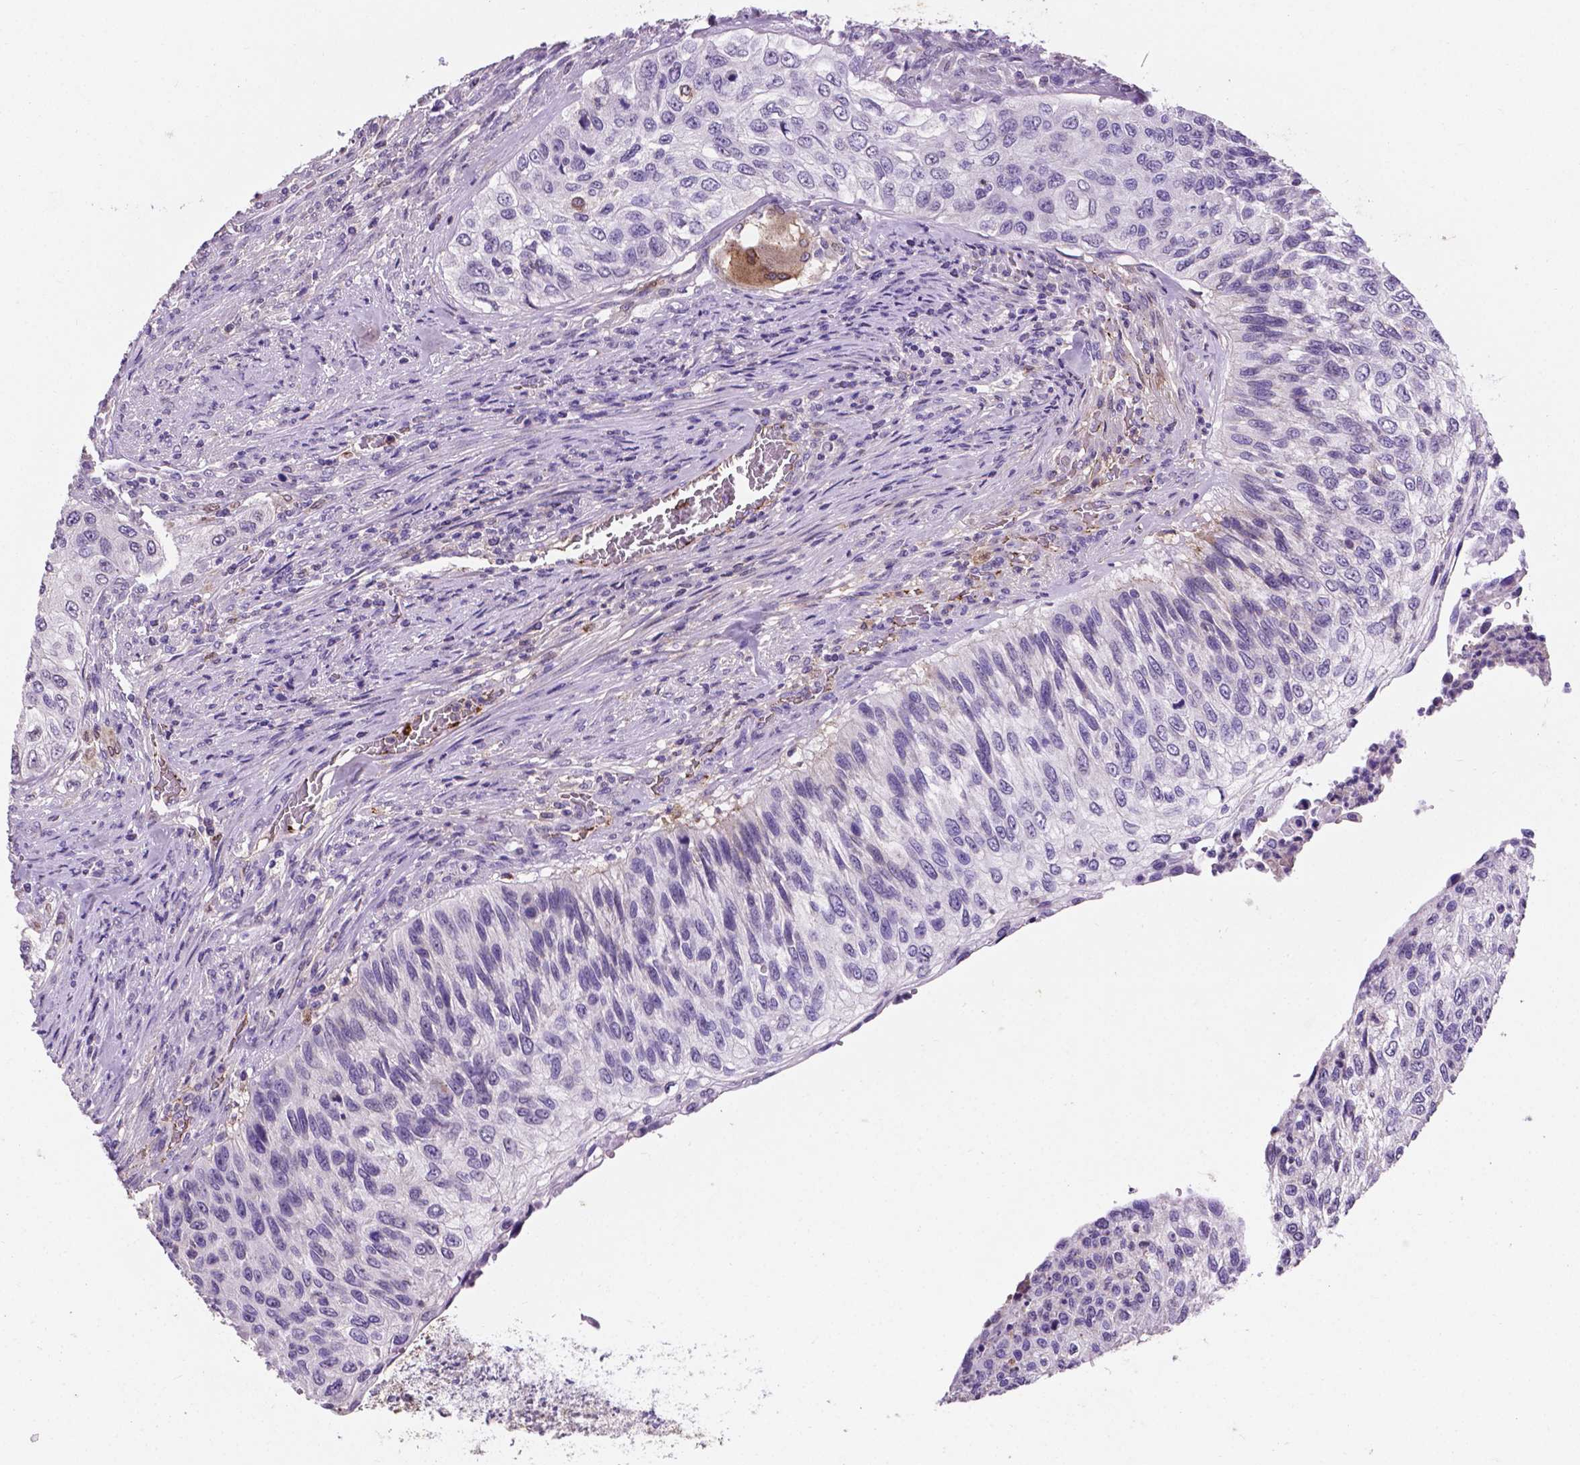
{"staining": {"intensity": "negative", "quantity": "none", "location": "none"}, "tissue": "urothelial cancer", "cell_type": "Tumor cells", "image_type": "cancer", "snomed": [{"axis": "morphology", "description": "Urothelial carcinoma, High grade"}, {"axis": "topography", "description": "Urinary bladder"}], "caption": "Immunohistochemistry photomicrograph of high-grade urothelial carcinoma stained for a protein (brown), which demonstrates no positivity in tumor cells.", "gene": "APOE", "patient": {"sex": "female", "age": 60}}